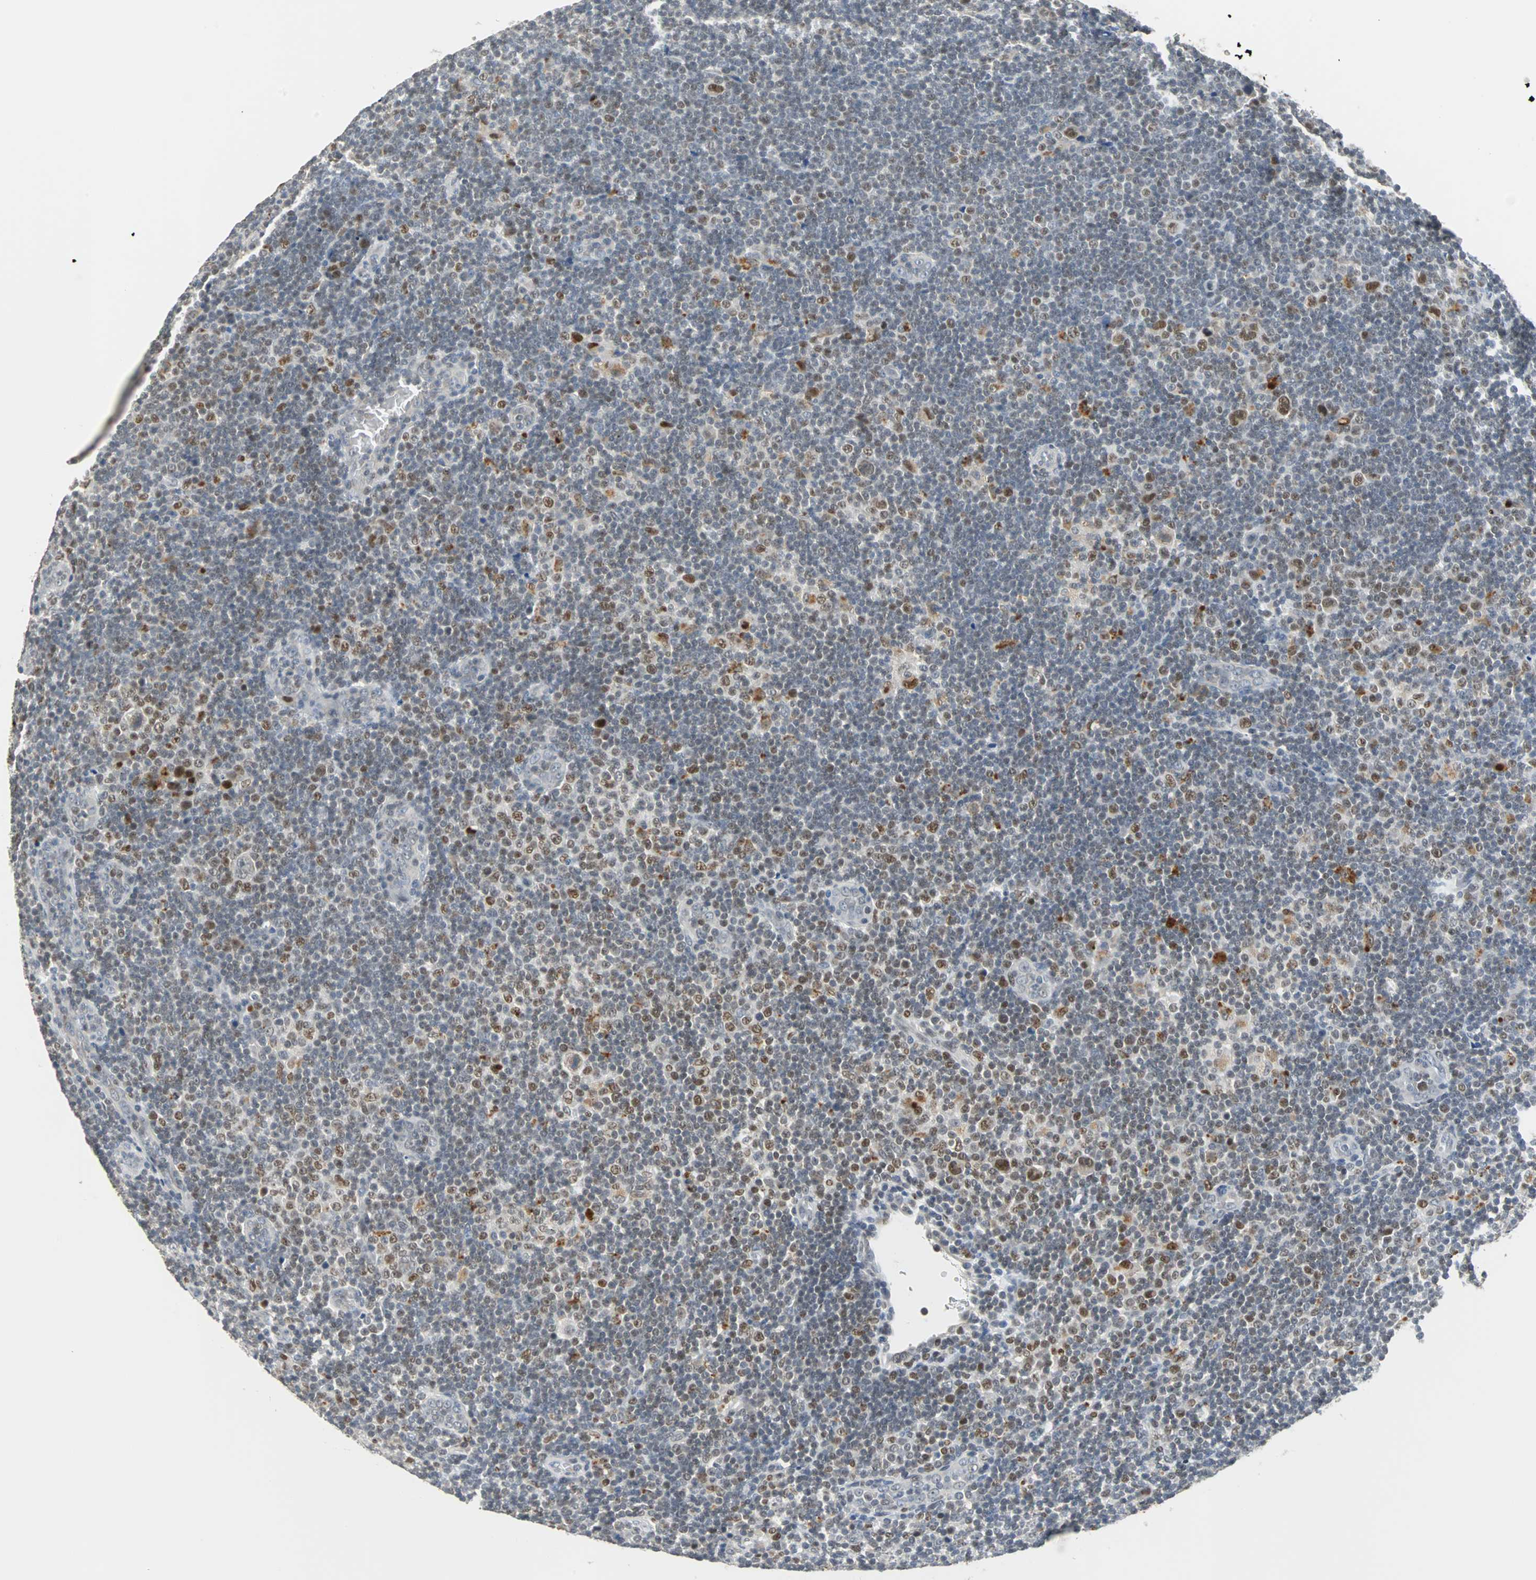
{"staining": {"intensity": "moderate", "quantity": "25%-75%", "location": "nuclear"}, "tissue": "lymphoma", "cell_type": "Tumor cells", "image_type": "cancer", "snomed": [{"axis": "morphology", "description": "Hodgkin's disease, NOS"}, {"axis": "topography", "description": "Lymph node"}], "caption": "Protein expression analysis of Hodgkin's disease reveals moderate nuclear expression in approximately 25%-75% of tumor cells.", "gene": "HLX", "patient": {"sex": "female", "age": 57}}